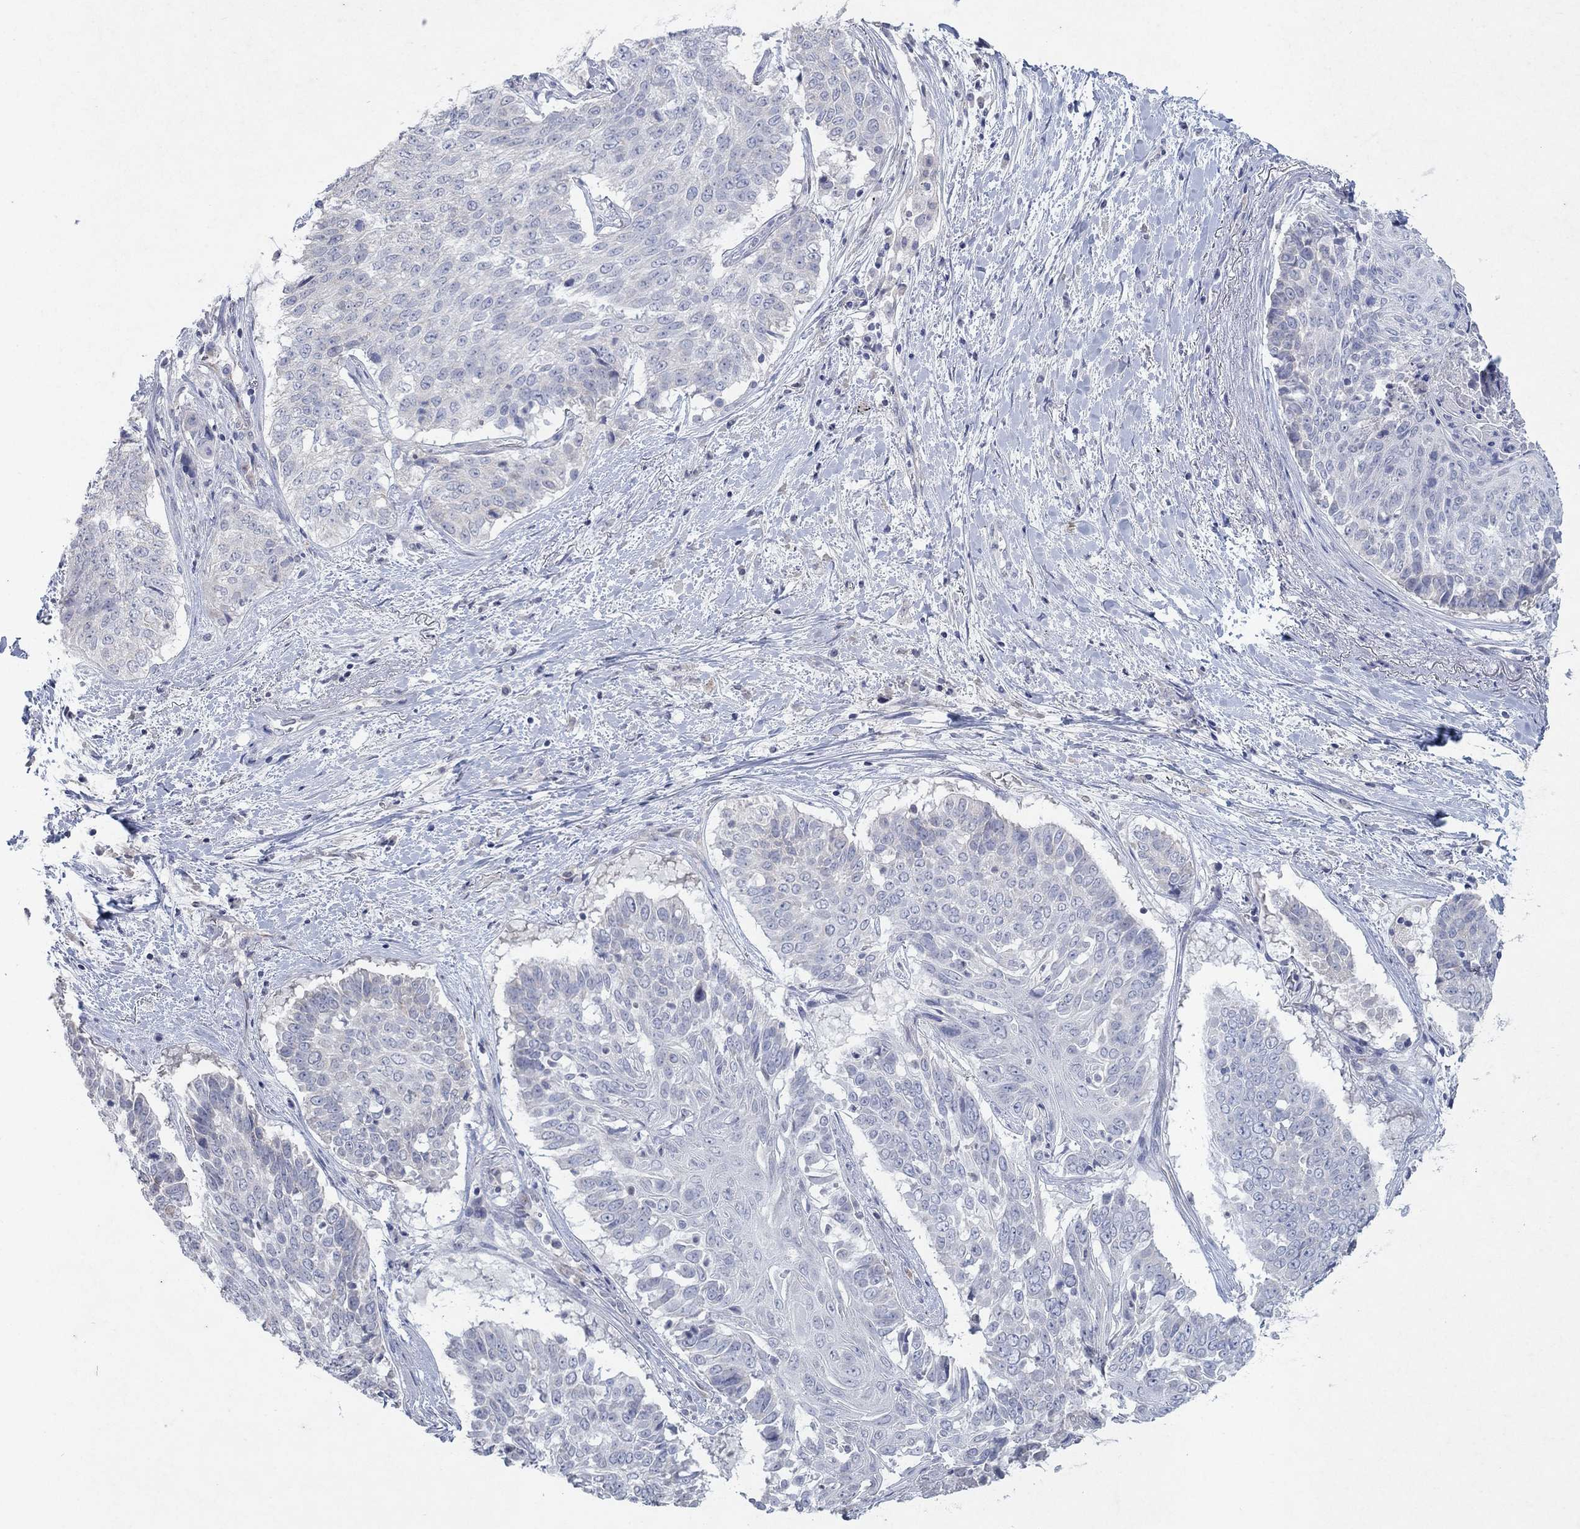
{"staining": {"intensity": "negative", "quantity": "none", "location": "none"}, "tissue": "lung cancer", "cell_type": "Tumor cells", "image_type": "cancer", "snomed": [{"axis": "morphology", "description": "Squamous cell carcinoma, NOS"}, {"axis": "topography", "description": "Lung"}], "caption": "IHC histopathology image of neoplastic tissue: human squamous cell carcinoma (lung) stained with DAB reveals no significant protein positivity in tumor cells.", "gene": "KRT40", "patient": {"sex": "male", "age": 64}}